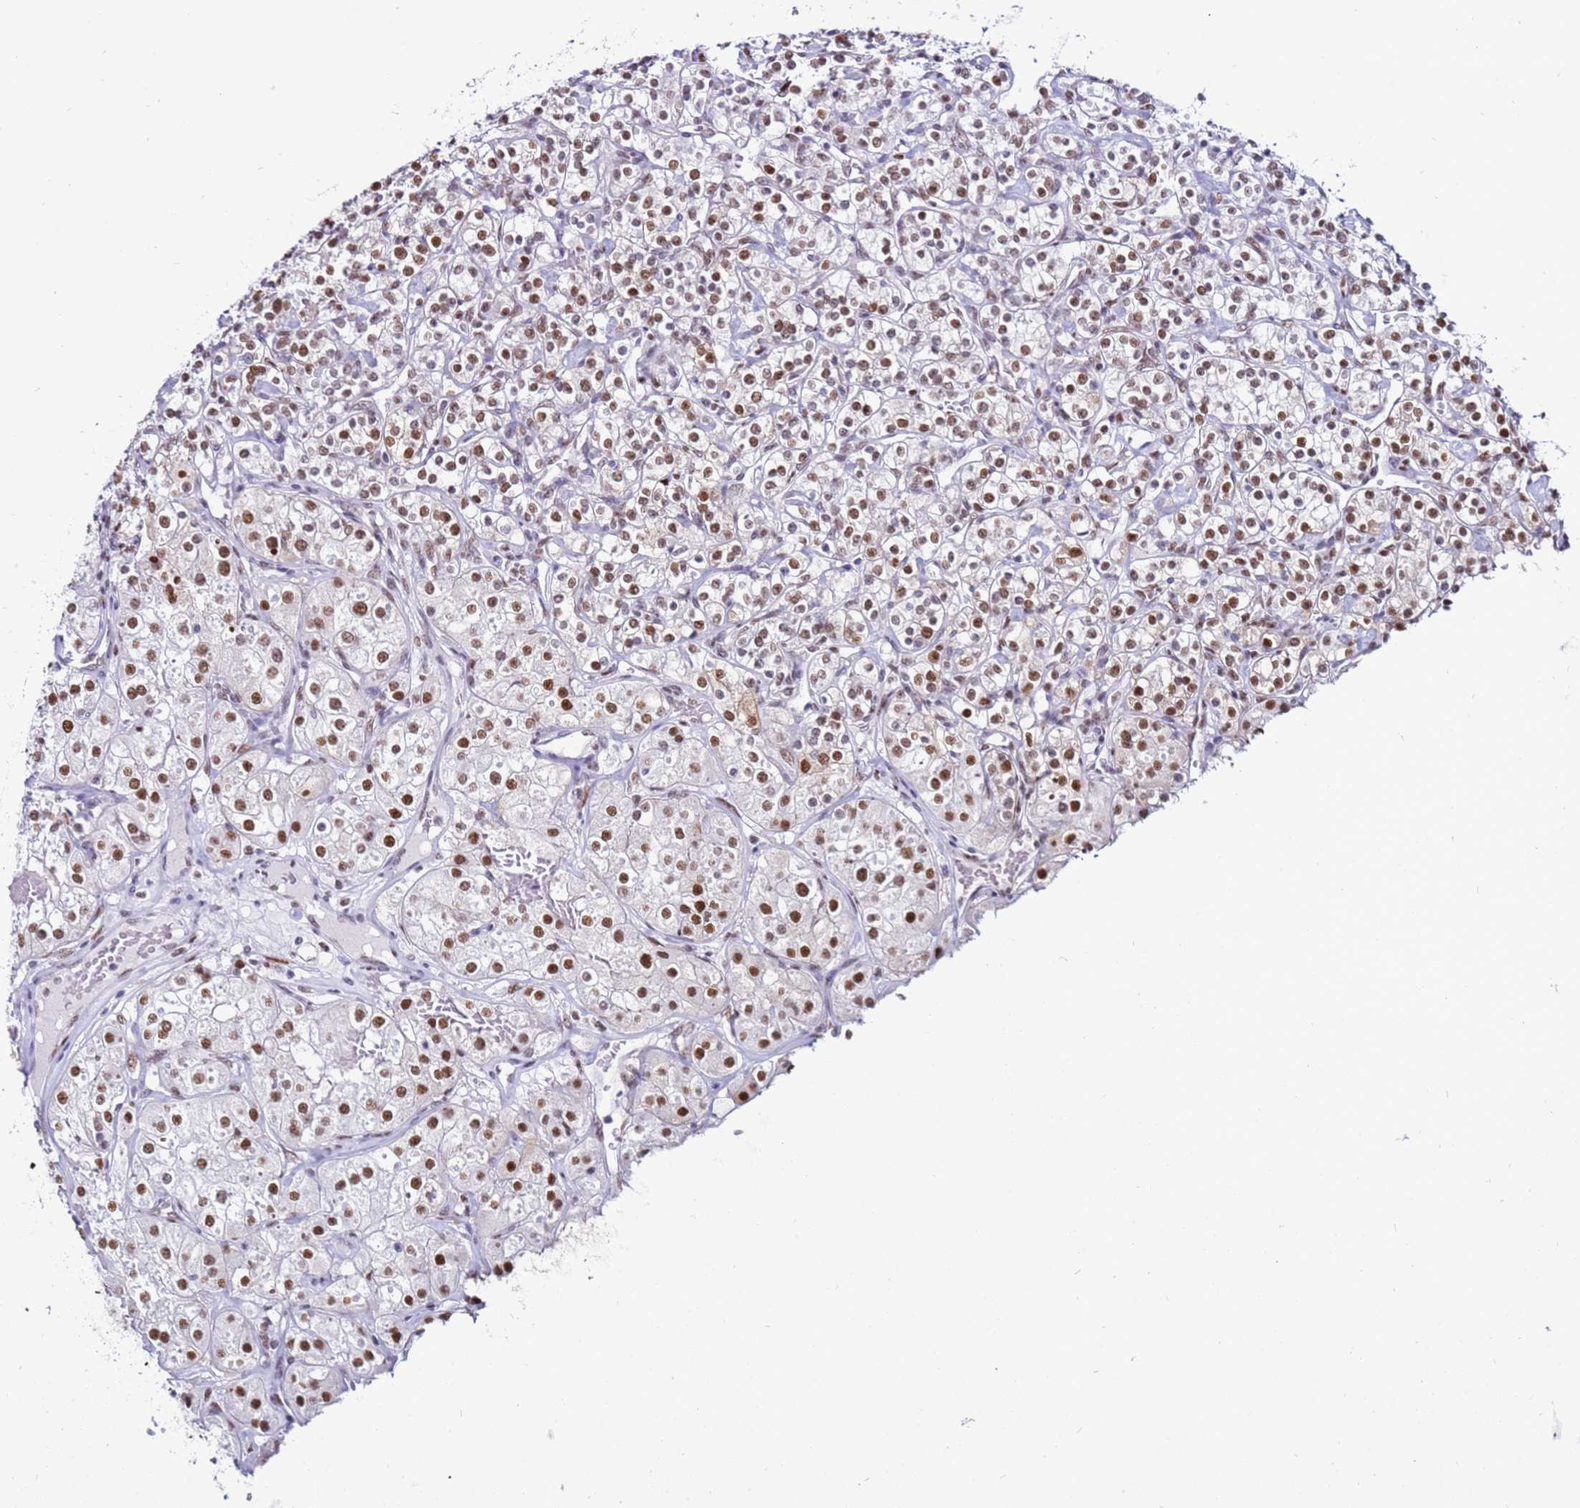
{"staining": {"intensity": "moderate", "quantity": ">75%", "location": "nuclear"}, "tissue": "renal cancer", "cell_type": "Tumor cells", "image_type": "cancer", "snomed": [{"axis": "morphology", "description": "Adenocarcinoma, NOS"}, {"axis": "topography", "description": "Kidney"}], "caption": "Immunohistochemistry (IHC) image of neoplastic tissue: renal cancer stained using immunohistochemistry shows medium levels of moderate protein expression localized specifically in the nuclear of tumor cells, appearing as a nuclear brown color.", "gene": "KPNA4", "patient": {"sex": "male", "age": 77}}